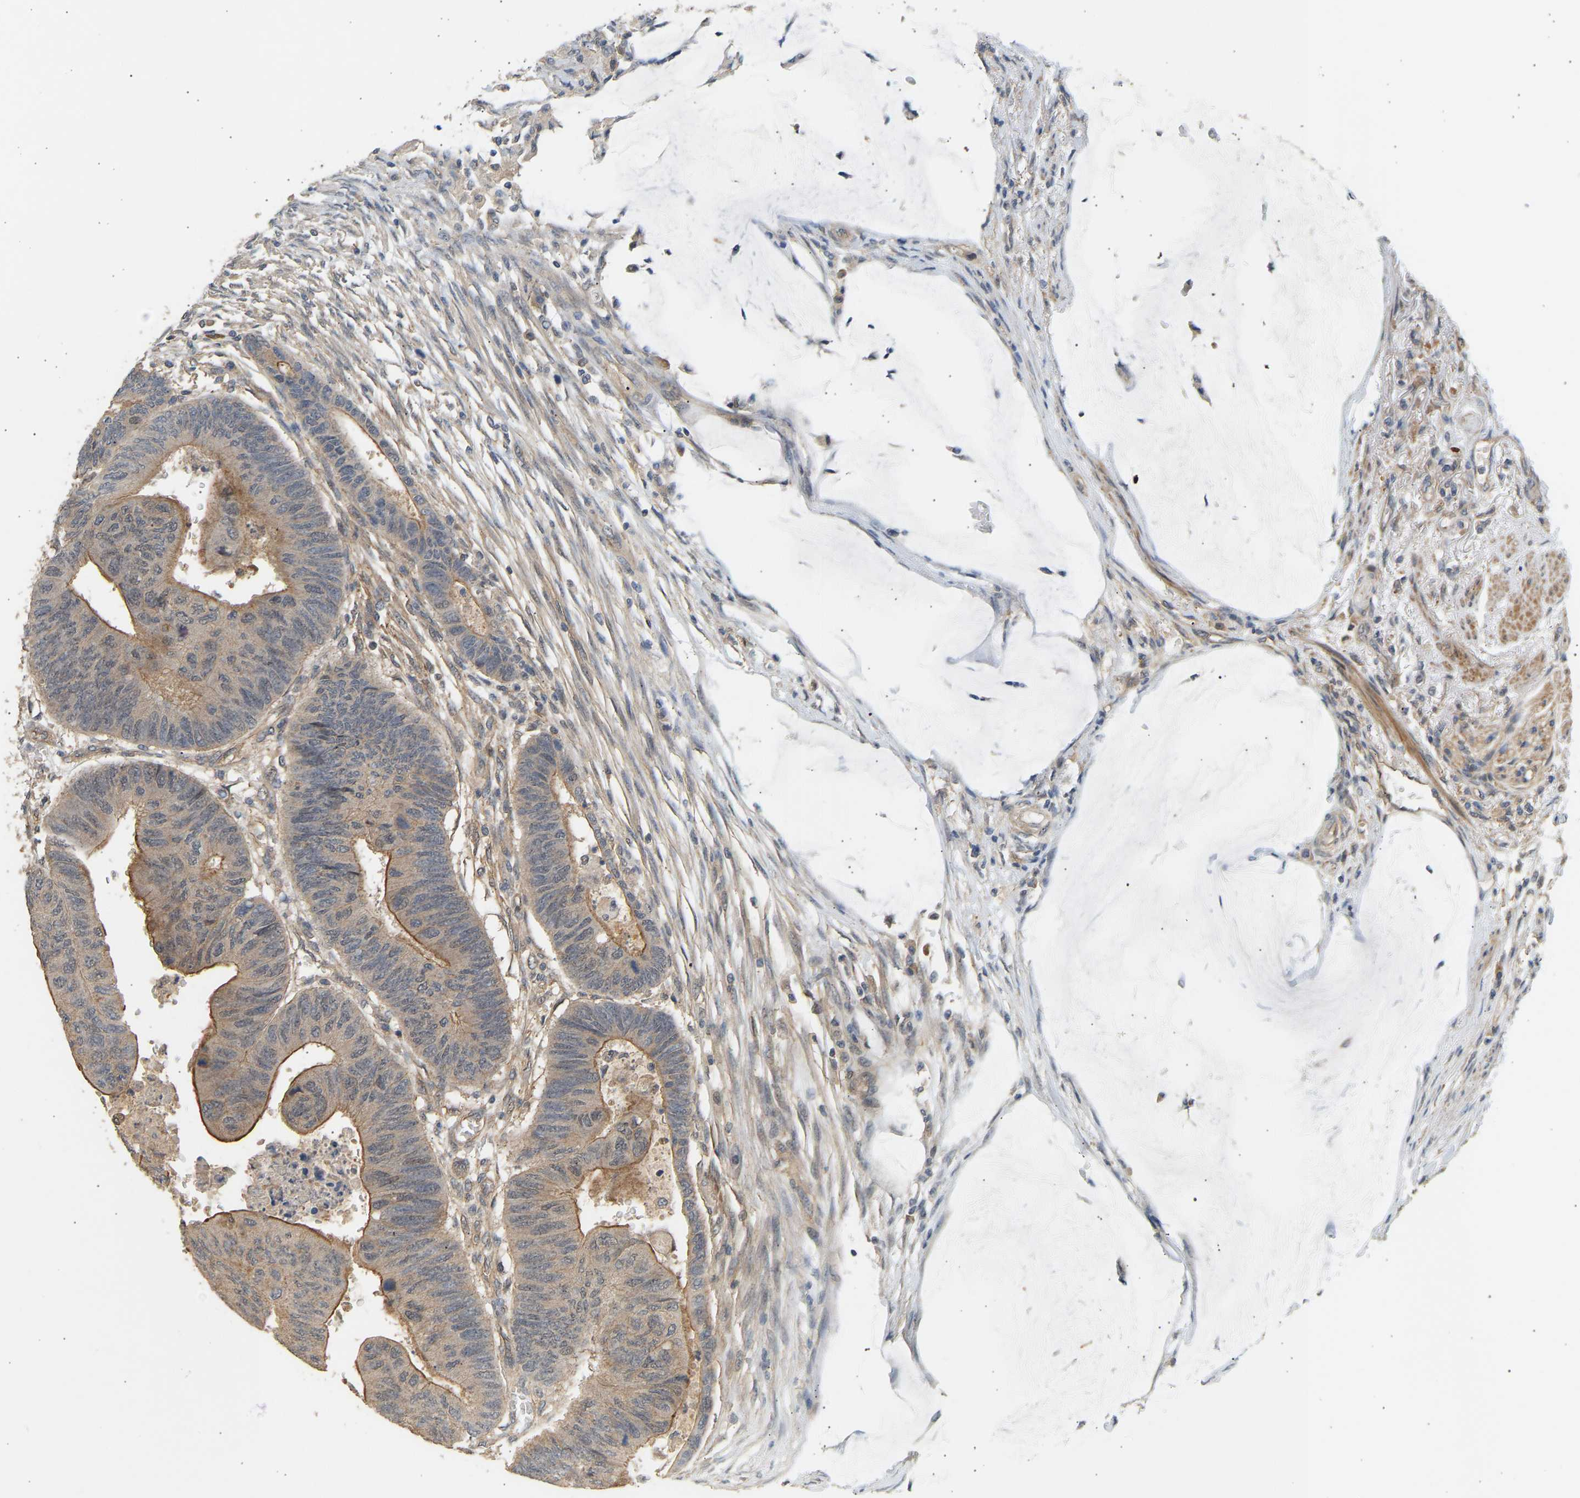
{"staining": {"intensity": "moderate", "quantity": "25%-75%", "location": "cytoplasmic/membranous"}, "tissue": "colorectal cancer", "cell_type": "Tumor cells", "image_type": "cancer", "snomed": [{"axis": "morphology", "description": "Normal tissue, NOS"}, {"axis": "morphology", "description": "Adenocarcinoma, NOS"}, {"axis": "topography", "description": "Rectum"}, {"axis": "topography", "description": "Peripheral nerve tissue"}], "caption": "Colorectal cancer (adenocarcinoma) stained with a brown dye exhibits moderate cytoplasmic/membranous positive positivity in approximately 25%-75% of tumor cells.", "gene": "RGL1", "patient": {"sex": "male", "age": 92}}